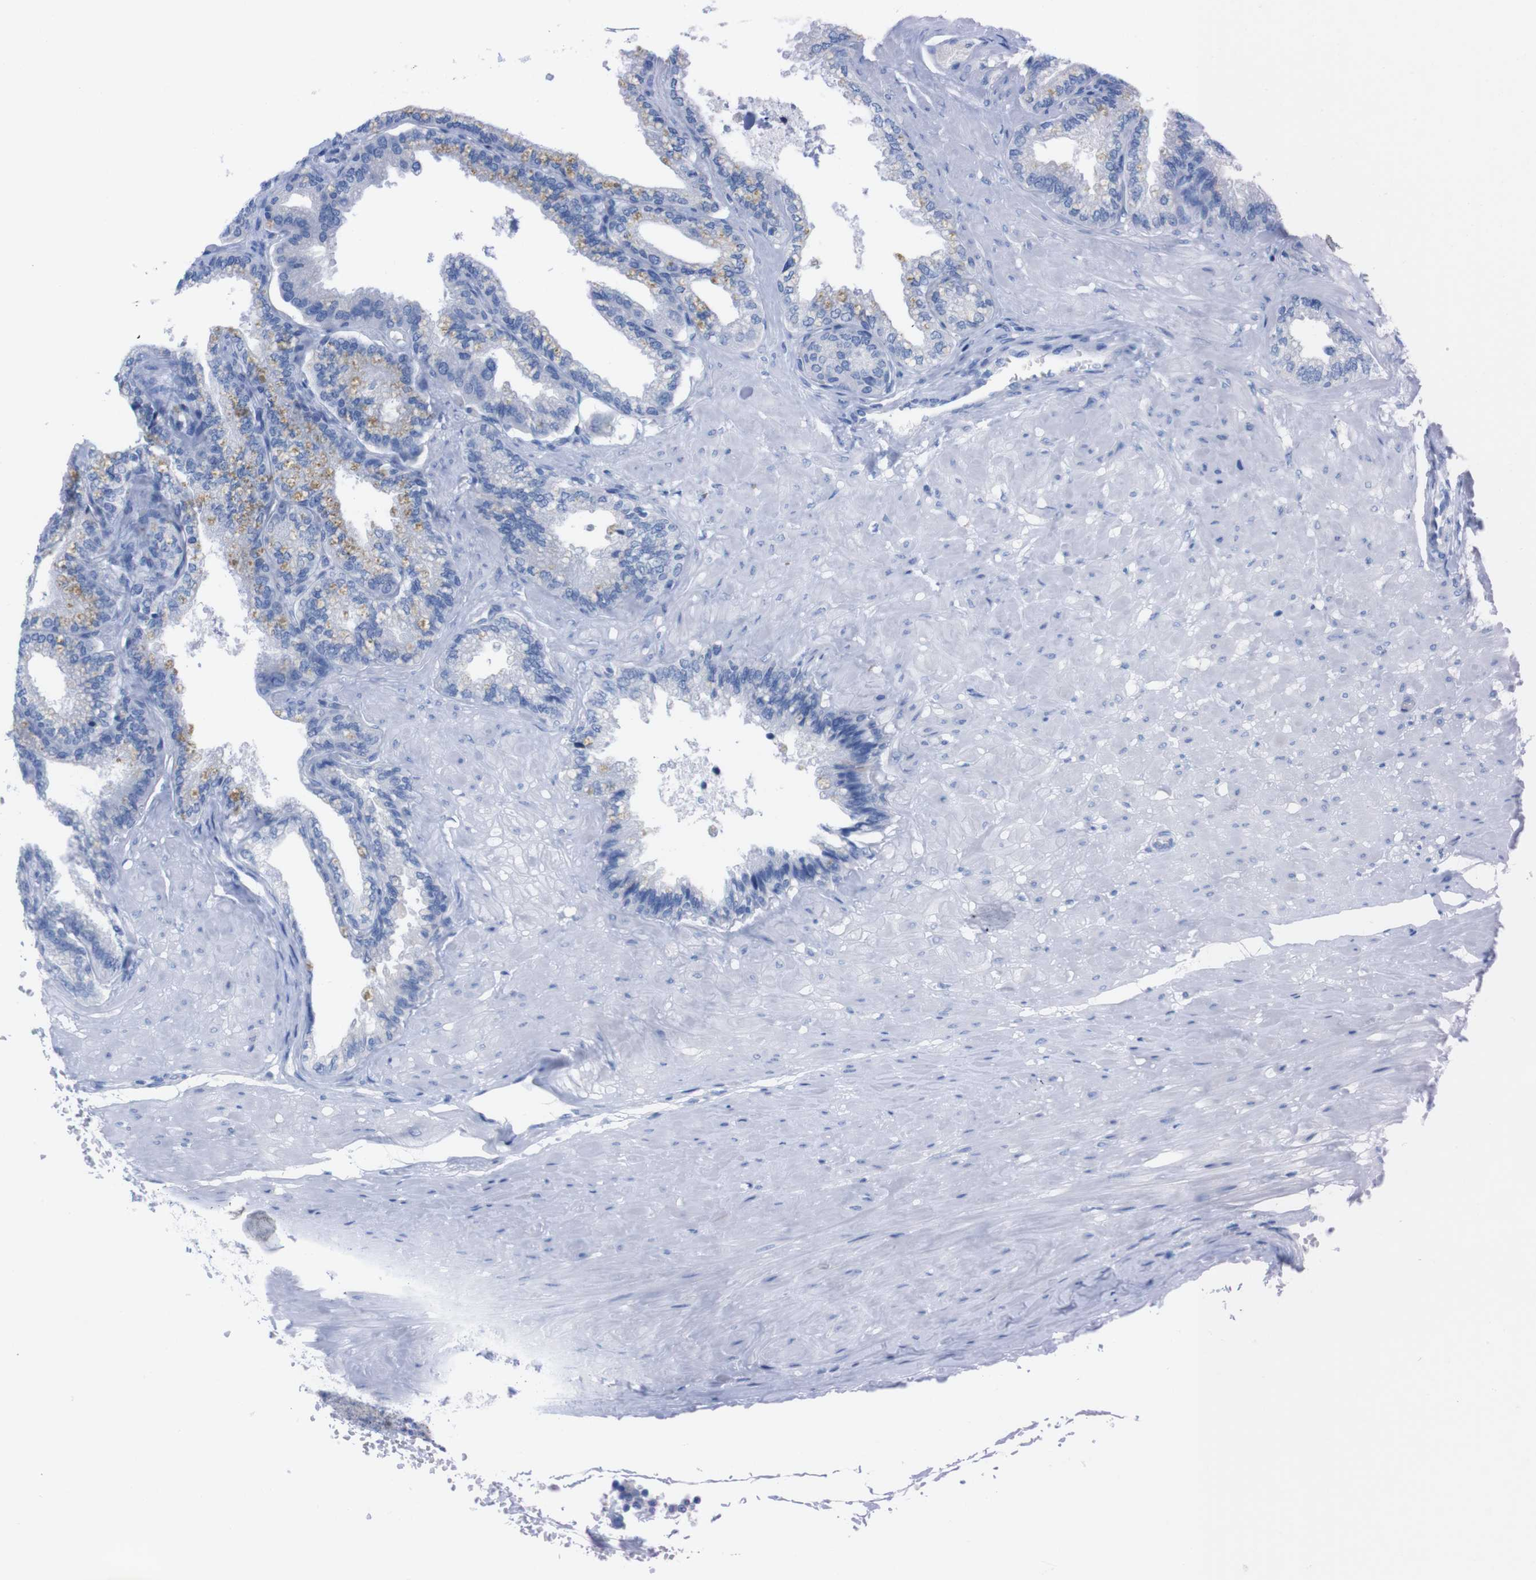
{"staining": {"intensity": "negative", "quantity": "none", "location": "none"}, "tissue": "seminal vesicle", "cell_type": "Glandular cells", "image_type": "normal", "snomed": [{"axis": "morphology", "description": "Normal tissue, NOS"}, {"axis": "topography", "description": "Seminal veicle"}], "caption": "Immunohistochemical staining of benign seminal vesicle displays no significant expression in glandular cells.", "gene": "TMEM243", "patient": {"sex": "male", "age": 46}}